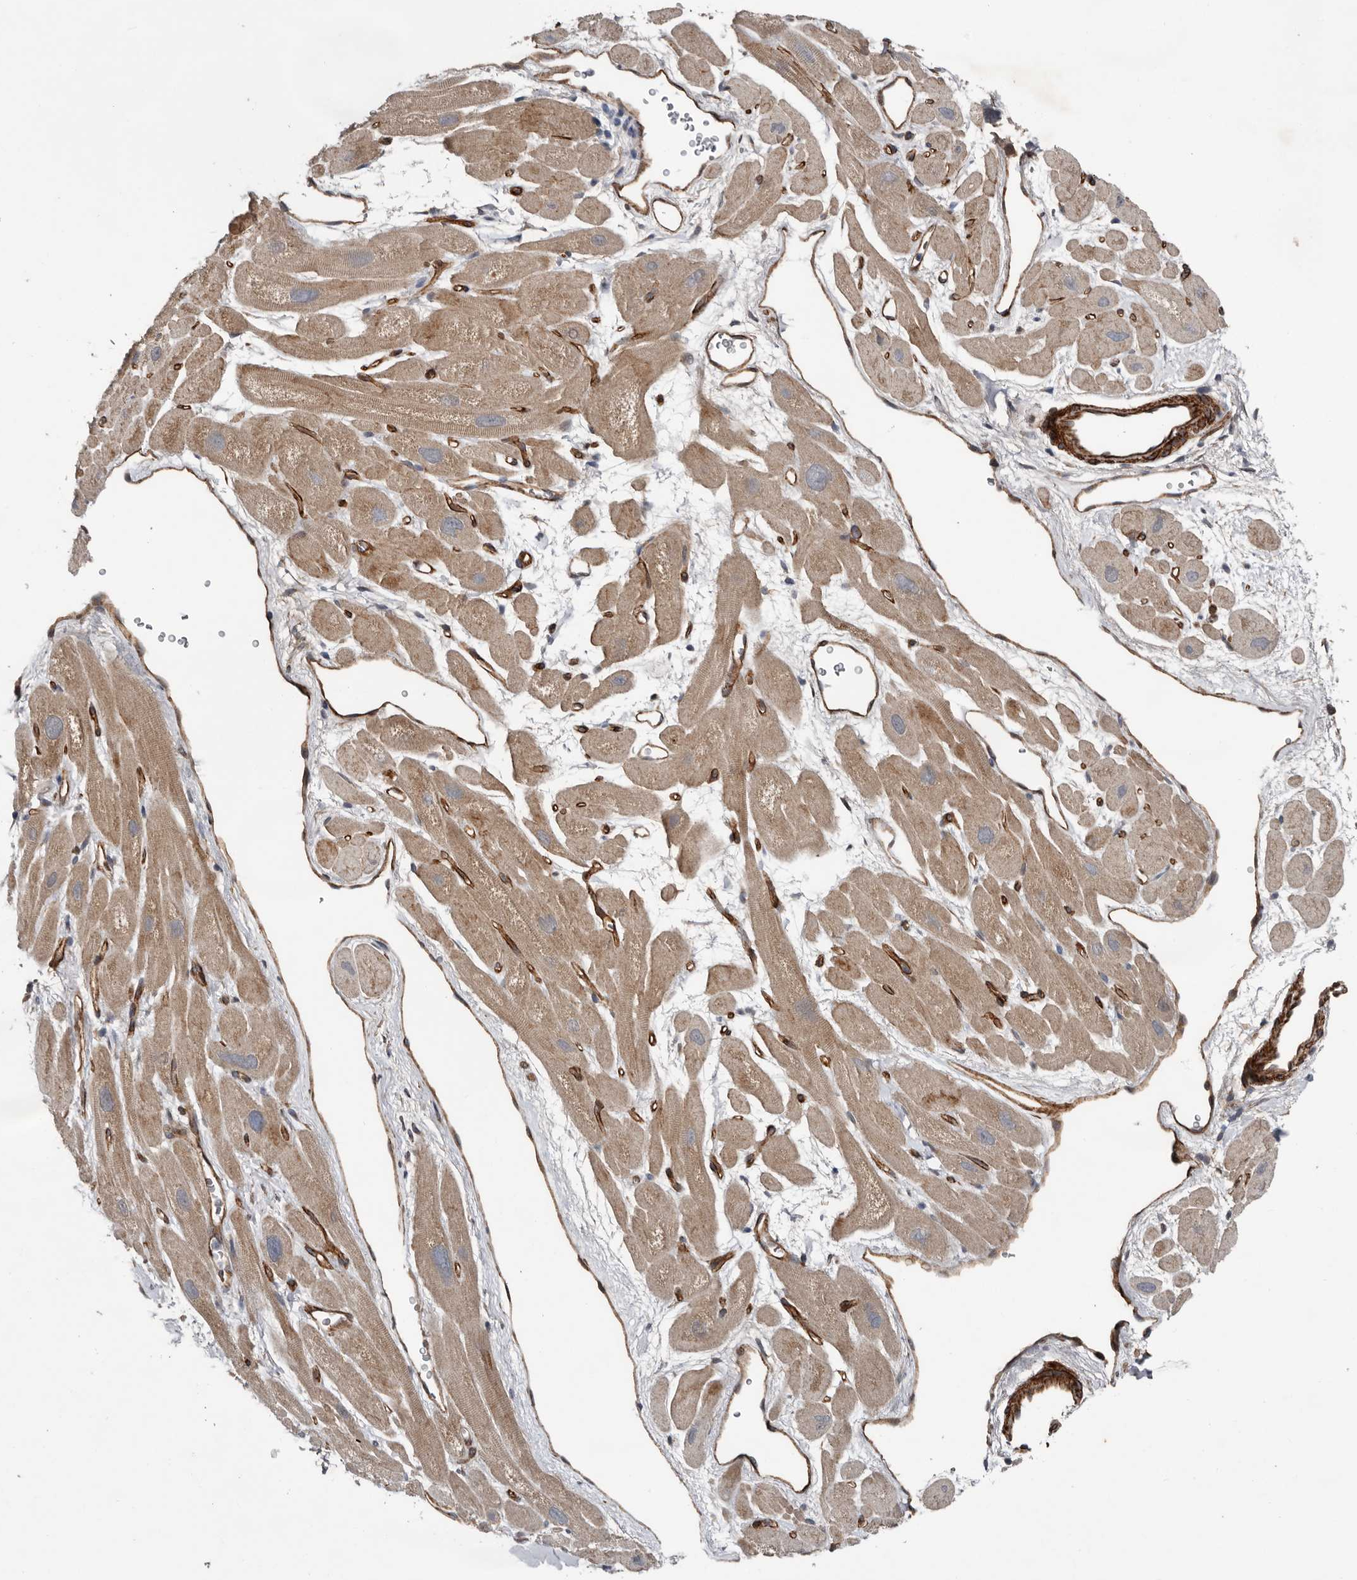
{"staining": {"intensity": "weak", "quantity": ">75%", "location": "cytoplasmic/membranous"}, "tissue": "heart muscle", "cell_type": "Cardiomyocytes", "image_type": "normal", "snomed": [{"axis": "morphology", "description": "Normal tissue, NOS"}, {"axis": "topography", "description": "Heart"}], "caption": "Weak cytoplasmic/membranous staining is present in about >75% of cardiomyocytes in benign heart muscle.", "gene": "RANBP17", "patient": {"sex": "male", "age": 49}}